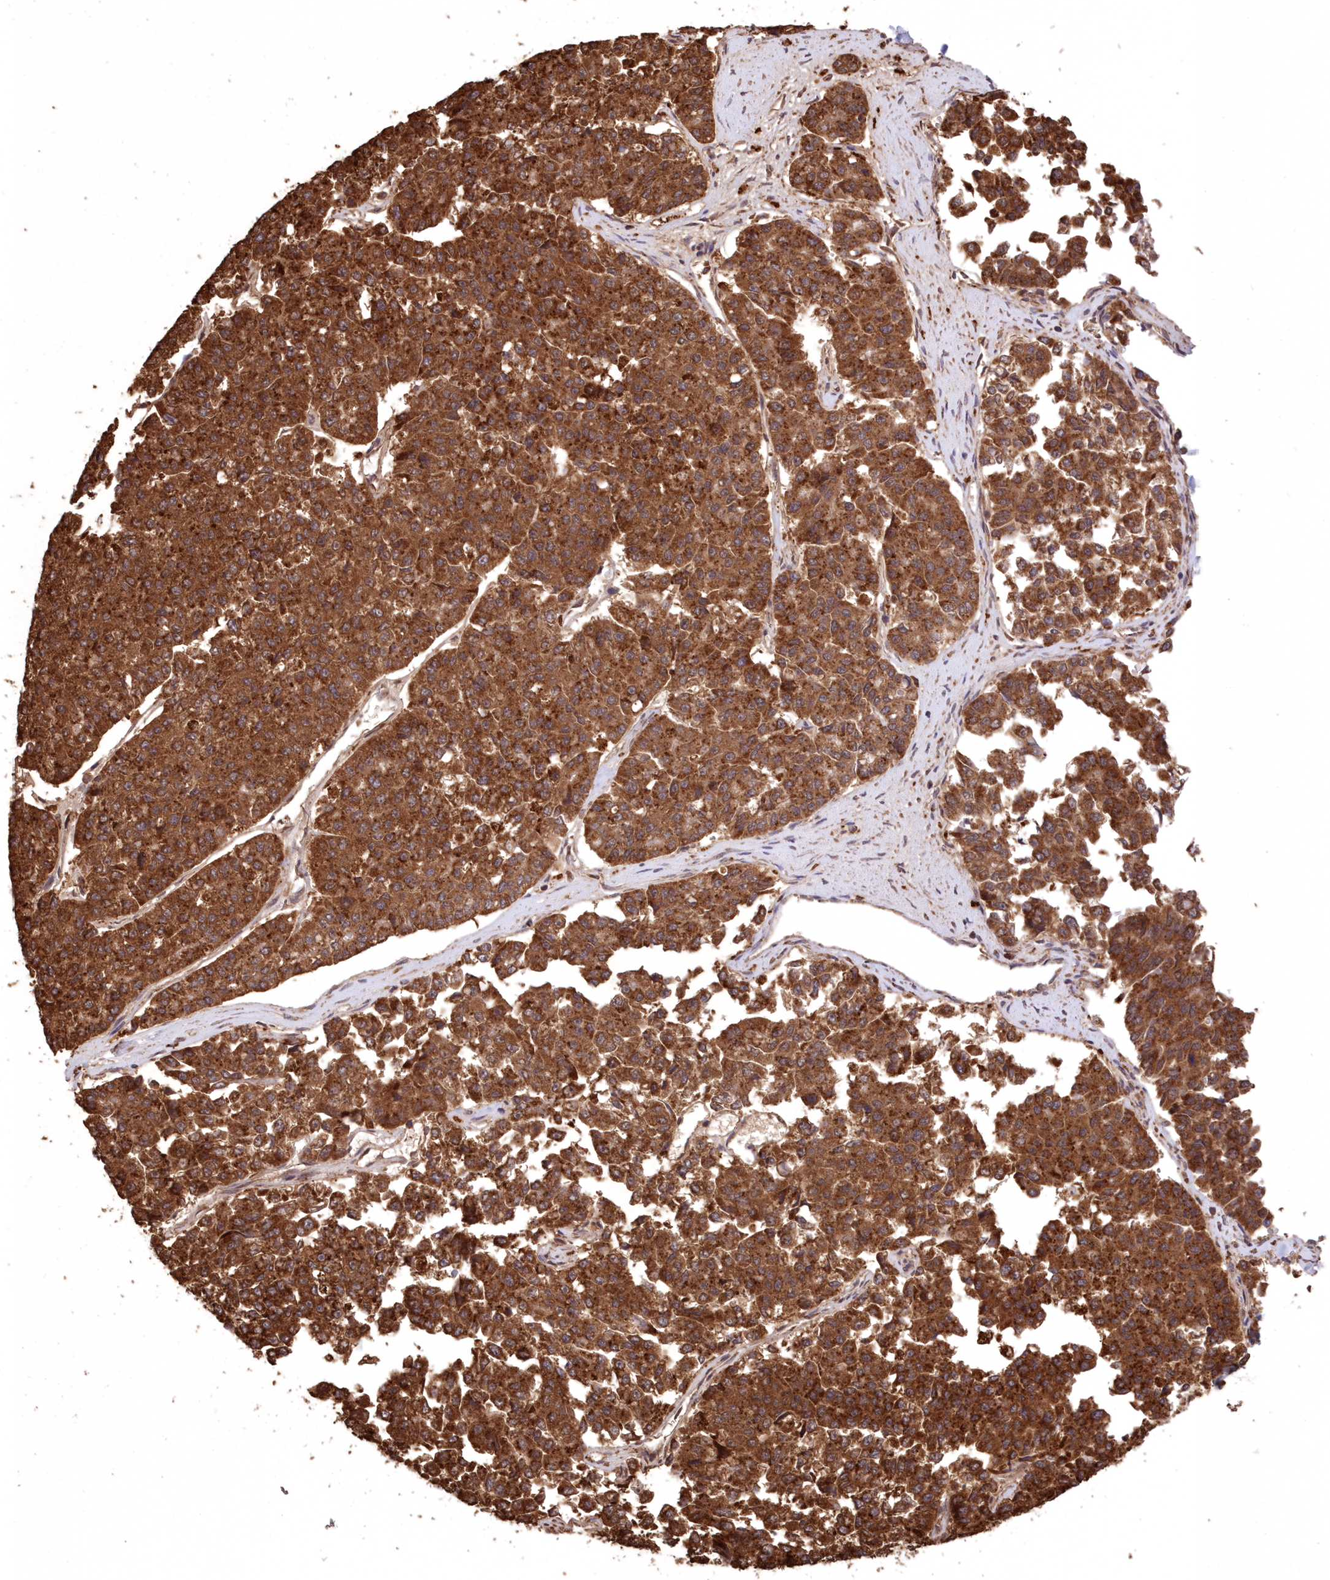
{"staining": {"intensity": "strong", "quantity": ">75%", "location": "cytoplasmic/membranous"}, "tissue": "pancreatic cancer", "cell_type": "Tumor cells", "image_type": "cancer", "snomed": [{"axis": "morphology", "description": "Adenocarcinoma, NOS"}, {"axis": "topography", "description": "Pancreas"}], "caption": "Immunohistochemical staining of human pancreatic cancer shows strong cytoplasmic/membranous protein expression in approximately >75% of tumor cells.", "gene": "PCBP1", "patient": {"sex": "male", "age": 50}}